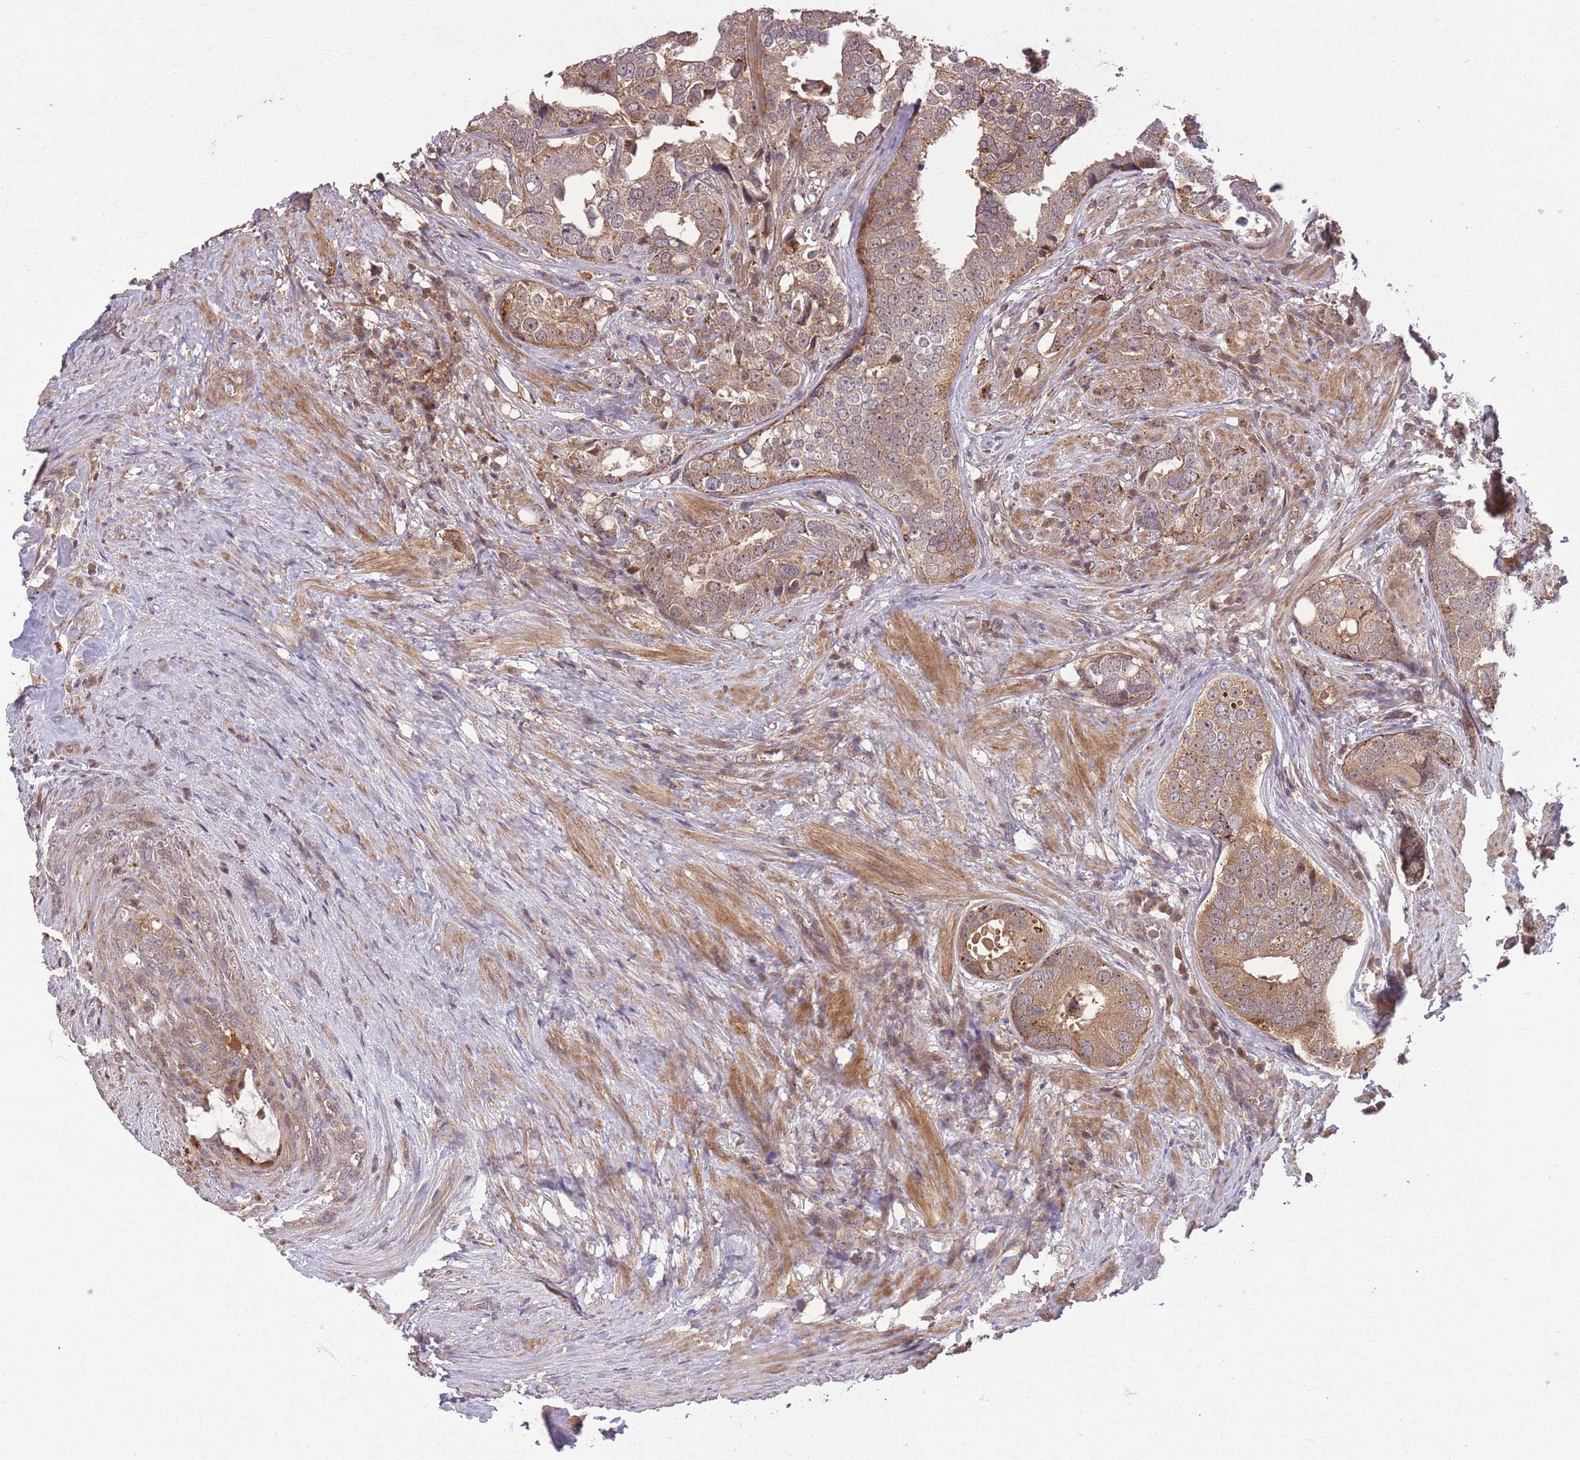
{"staining": {"intensity": "moderate", "quantity": ">75%", "location": "cytoplasmic/membranous"}, "tissue": "prostate cancer", "cell_type": "Tumor cells", "image_type": "cancer", "snomed": [{"axis": "morphology", "description": "Adenocarcinoma, High grade"}, {"axis": "topography", "description": "Prostate"}], "caption": "The immunohistochemical stain highlights moderate cytoplasmic/membranous positivity in tumor cells of adenocarcinoma (high-grade) (prostate) tissue.", "gene": "POLR3F", "patient": {"sex": "male", "age": 71}}